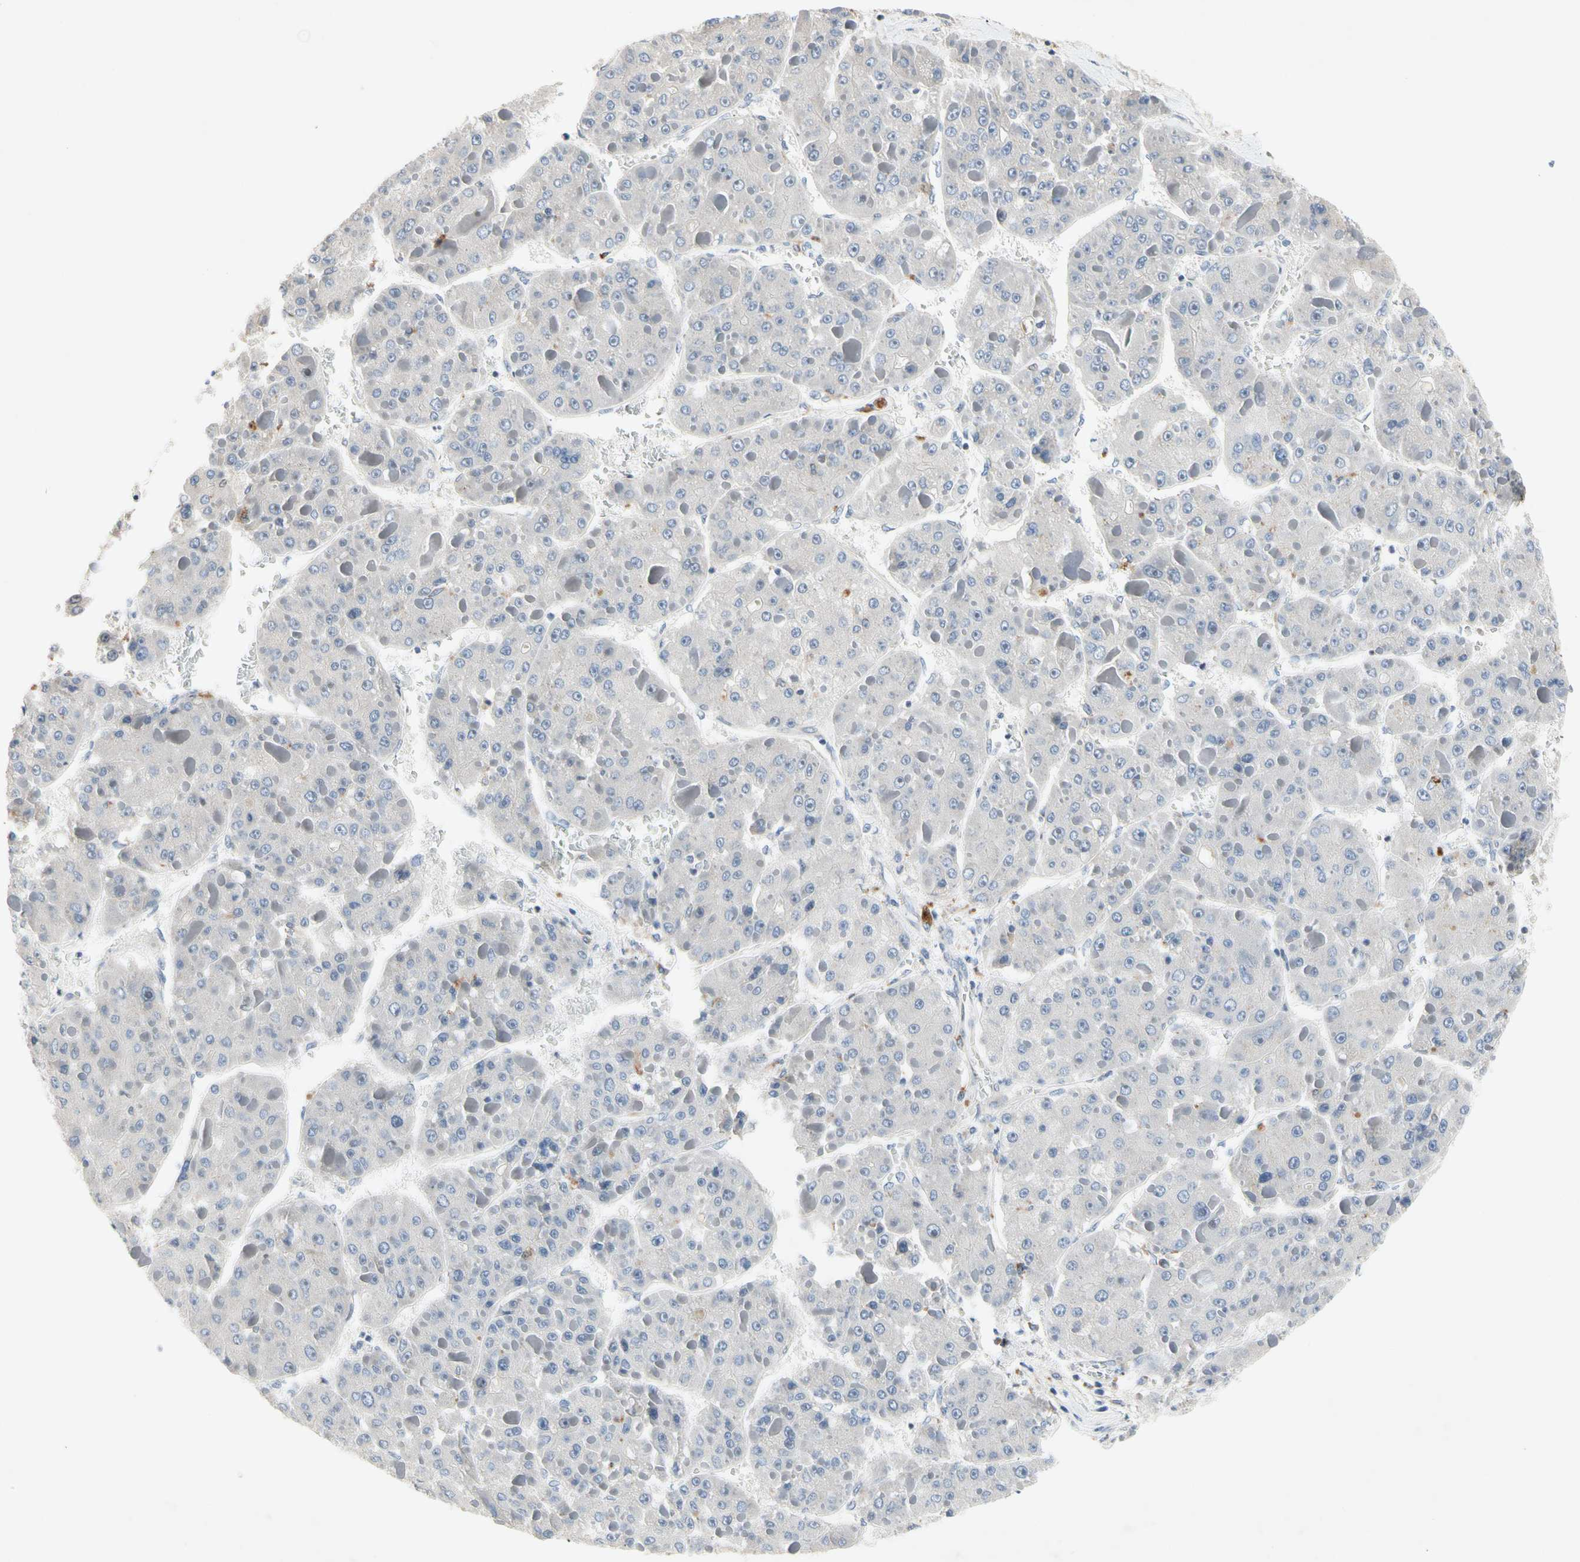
{"staining": {"intensity": "negative", "quantity": "none", "location": "none"}, "tissue": "liver cancer", "cell_type": "Tumor cells", "image_type": "cancer", "snomed": [{"axis": "morphology", "description": "Carcinoma, Hepatocellular, NOS"}, {"axis": "topography", "description": "Liver"}], "caption": "This histopathology image is of liver cancer (hepatocellular carcinoma) stained with immunohistochemistry (IHC) to label a protein in brown with the nuclei are counter-stained blue. There is no expression in tumor cells.", "gene": "GAS6", "patient": {"sex": "female", "age": 73}}